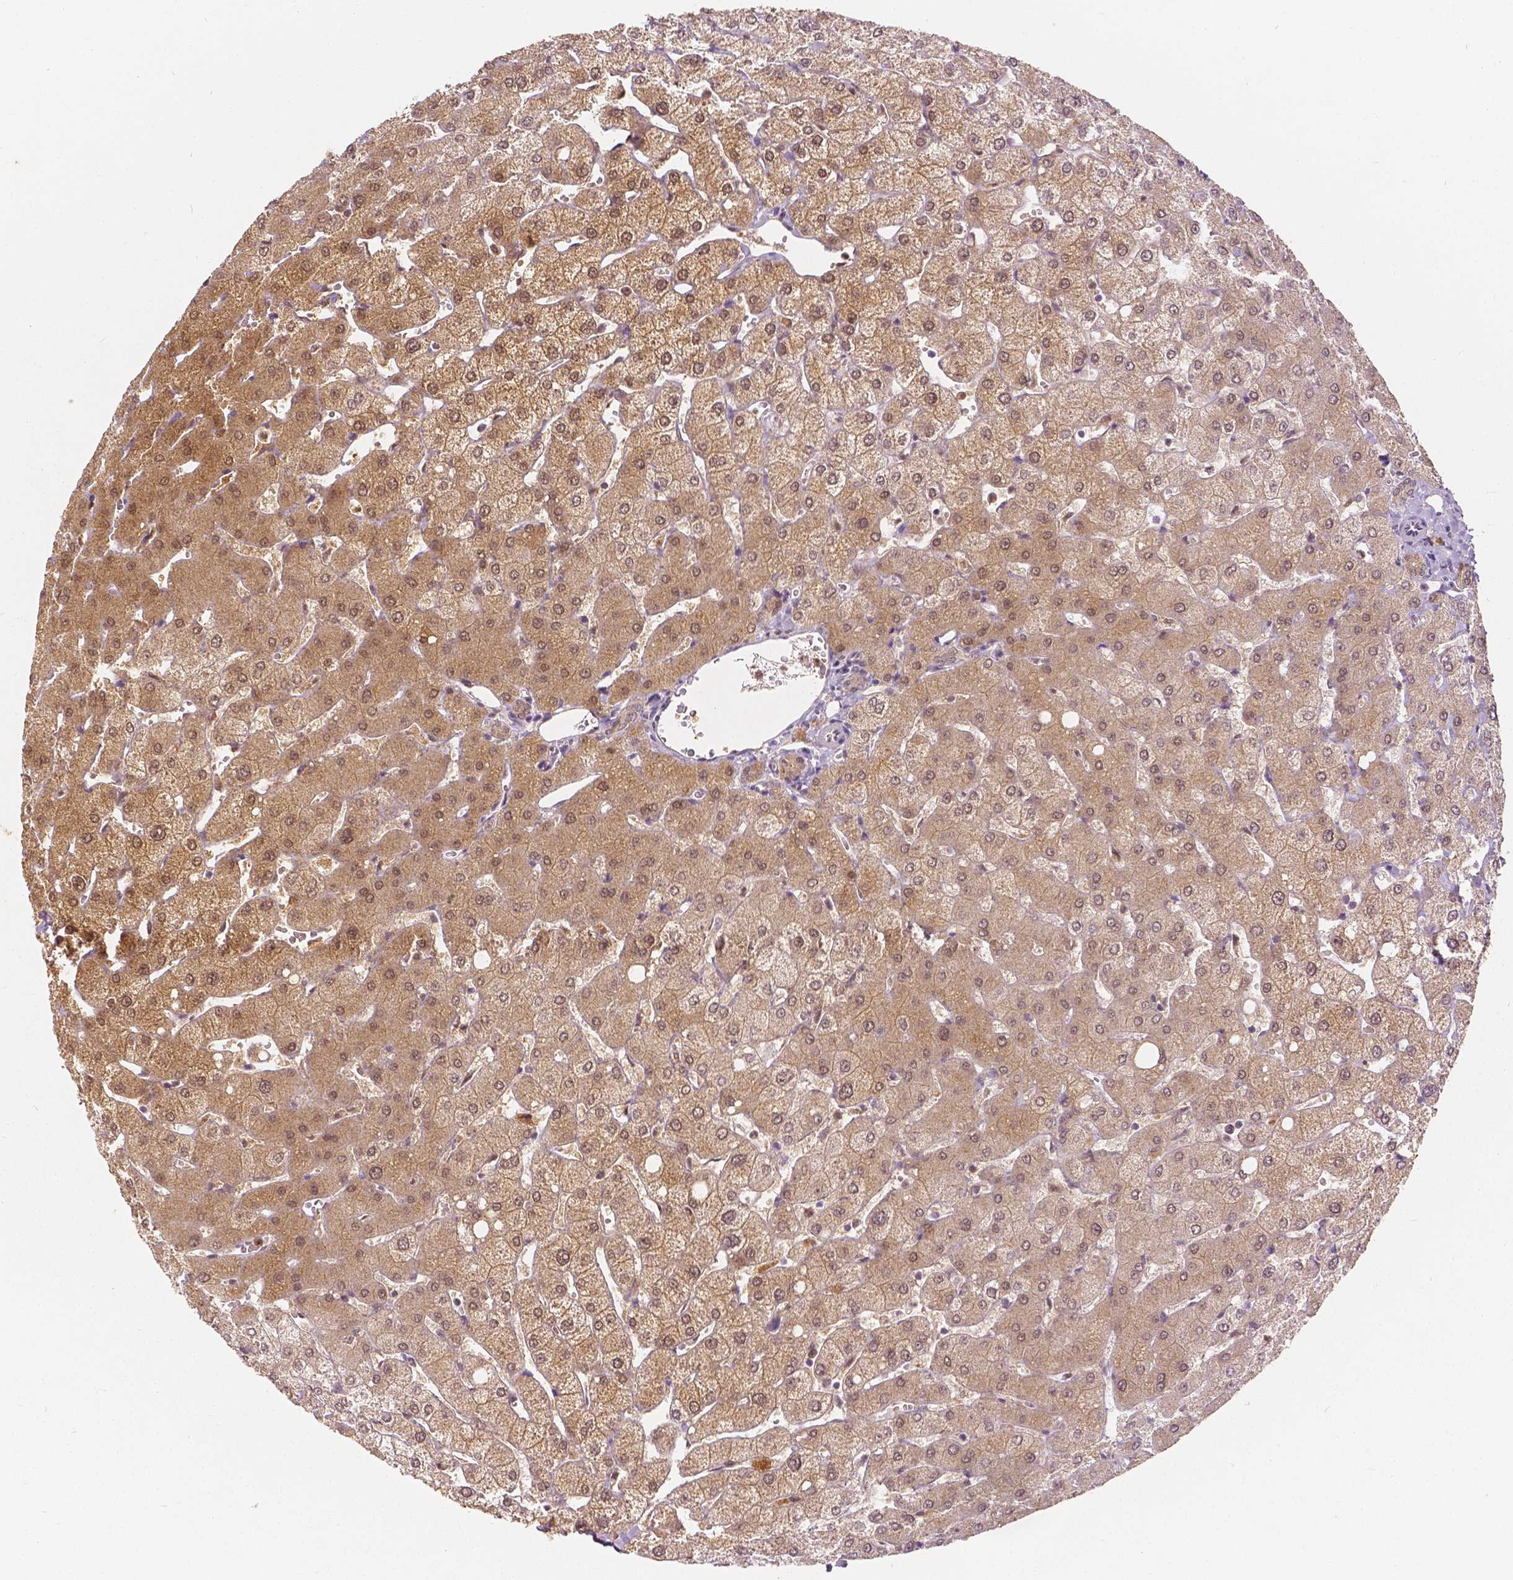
{"staining": {"intensity": "weak", "quantity": ">75%", "location": "cytoplasmic/membranous,nuclear"}, "tissue": "liver", "cell_type": "Cholangiocytes", "image_type": "normal", "snomed": [{"axis": "morphology", "description": "Normal tissue, NOS"}, {"axis": "topography", "description": "Liver"}], "caption": "DAB immunohistochemical staining of normal liver displays weak cytoplasmic/membranous,nuclear protein expression in approximately >75% of cholangiocytes.", "gene": "NAPRT", "patient": {"sex": "female", "age": 54}}